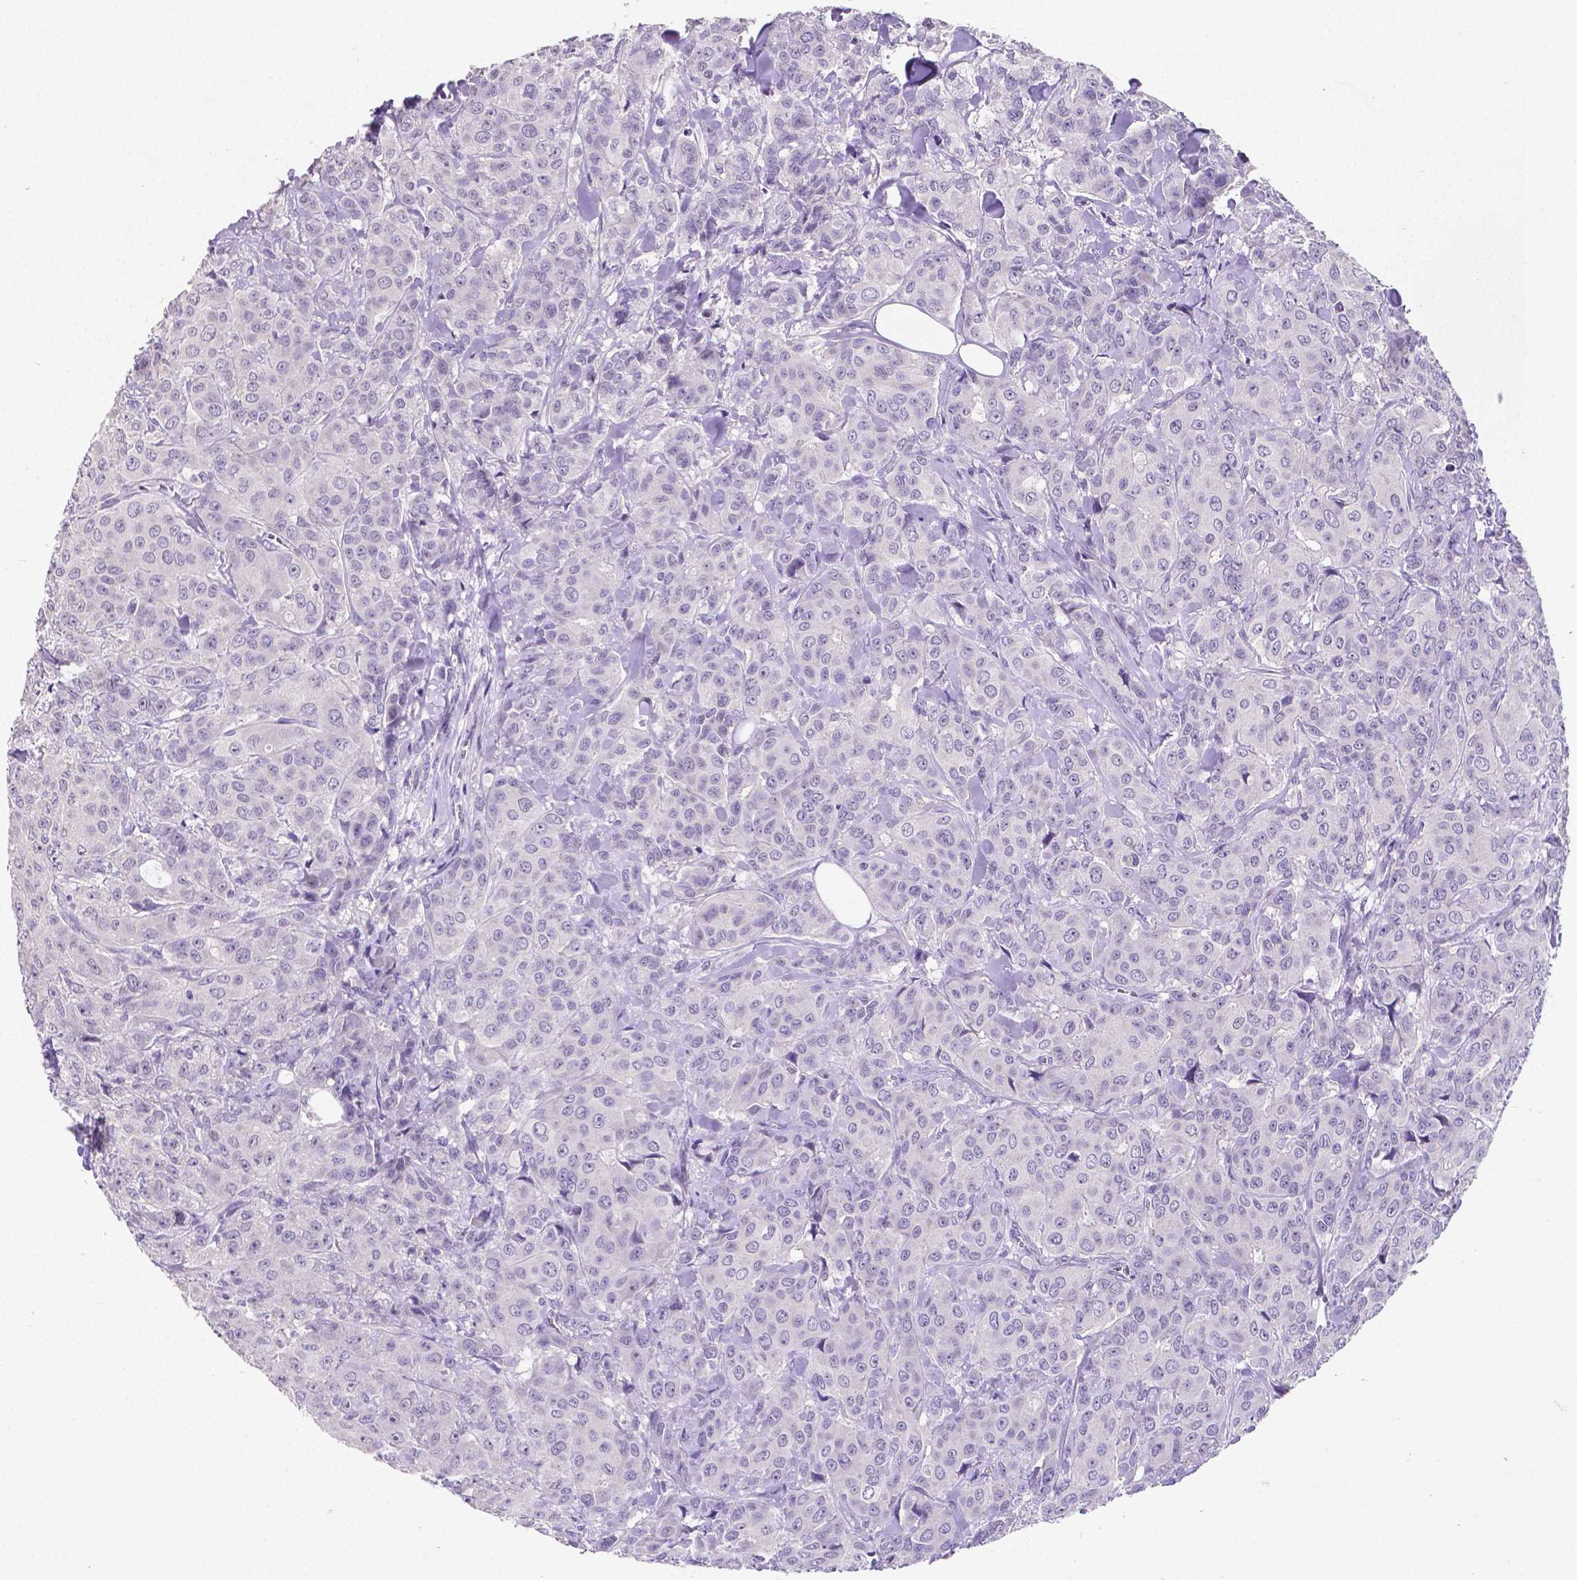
{"staining": {"intensity": "negative", "quantity": "none", "location": "none"}, "tissue": "breast cancer", "cell_type": "Tumor cells", "image_type": "cancer", "snomed": [{"axis": "morphology", "description": "Duct carcinoma"}, {"axis": "topography", "description": "Breast"}], "caption": "An image of human breast cancer (invasive ductal carcinoma) is negative for staining in tumor cells.", "gene": "SATB2", "patient": {"sex": "female", "age": 43}}